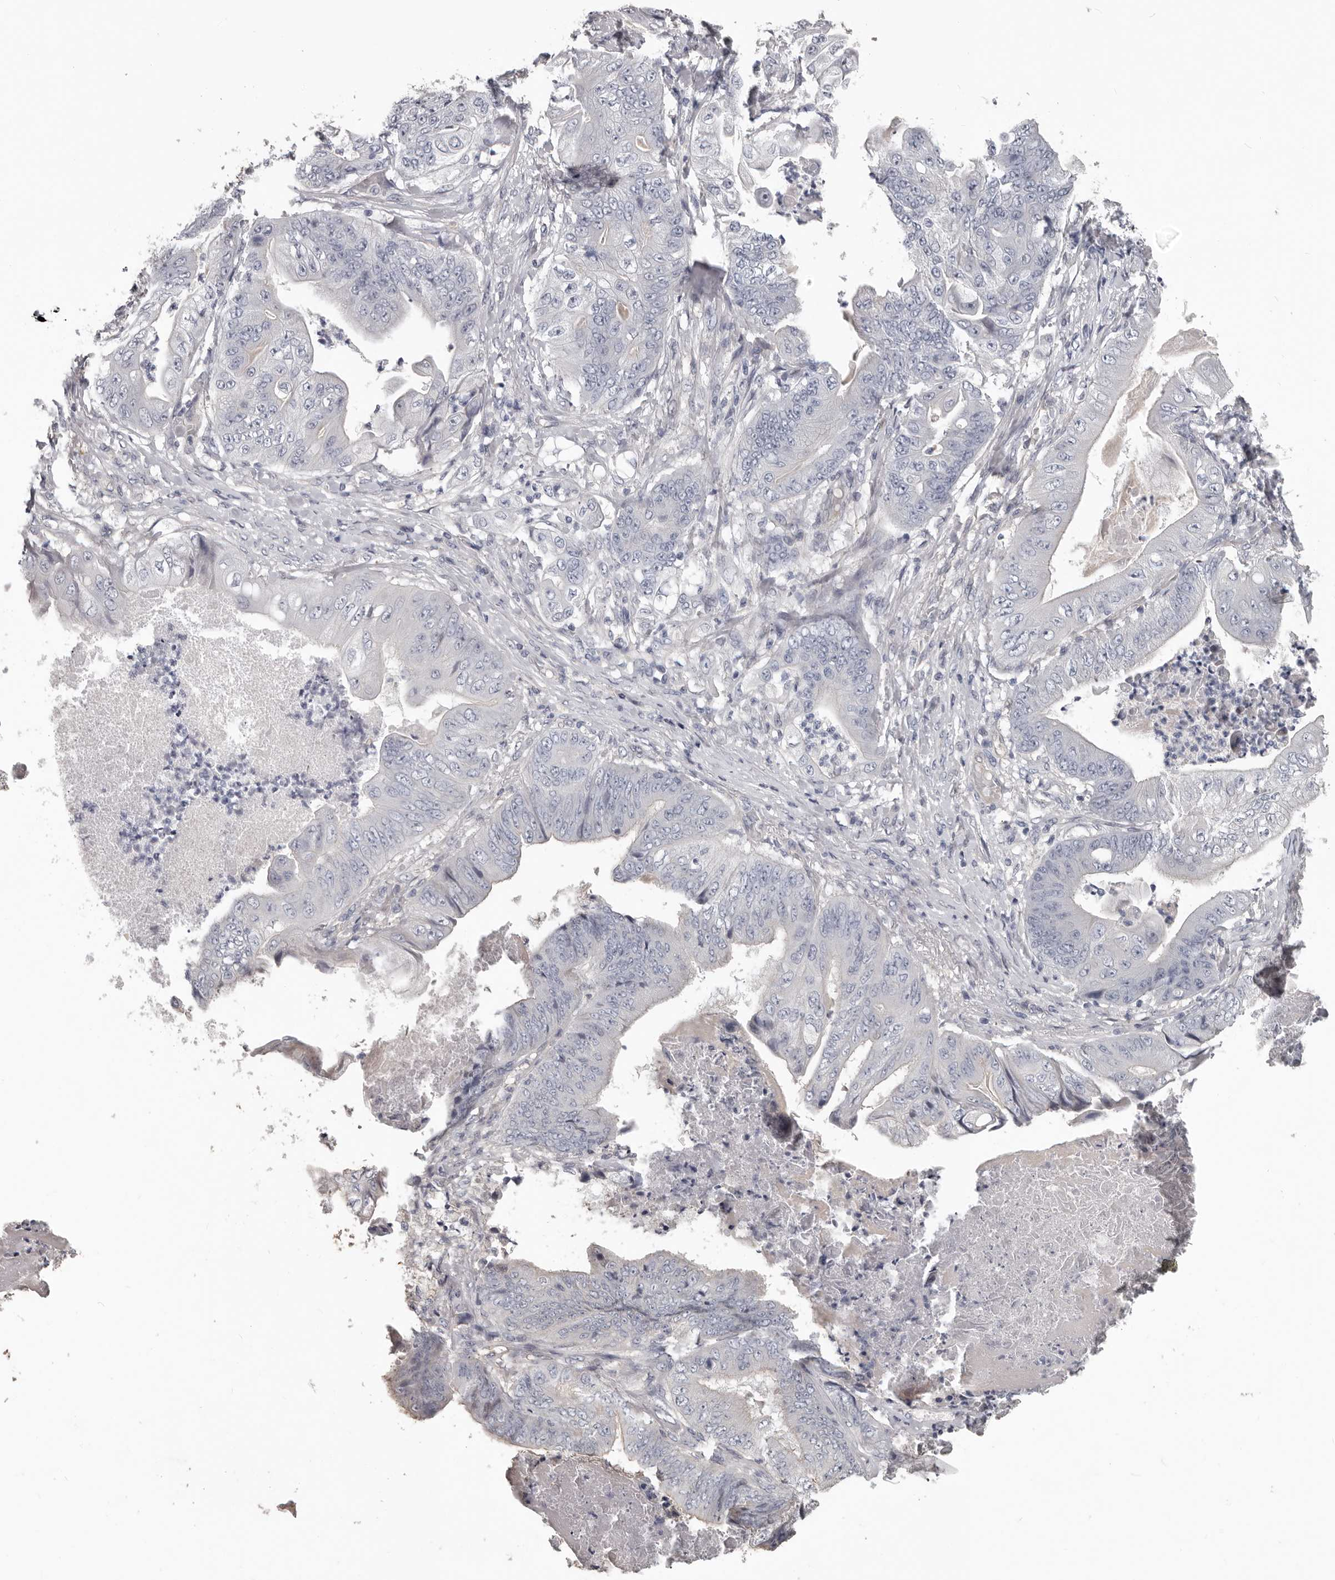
{"staining": {"intensity": "negative", "quantity": "none", "location": "none"}, "tissue": "stomach cancer", "cell_type": "Tumor cells", "image_type": "cancer", "snomed": [{"axis": "morphology", "description": "Adenocarcinoma, NOS"}, {"axis": "topography", "description": "Stomach"}], "caption": "The histopathology image demonstrates no significant staining in tumor cells of stomach cancer (adenocarcinoma).", "gene": "RNF217", "patient": {"sex": "female", "age": 73}}